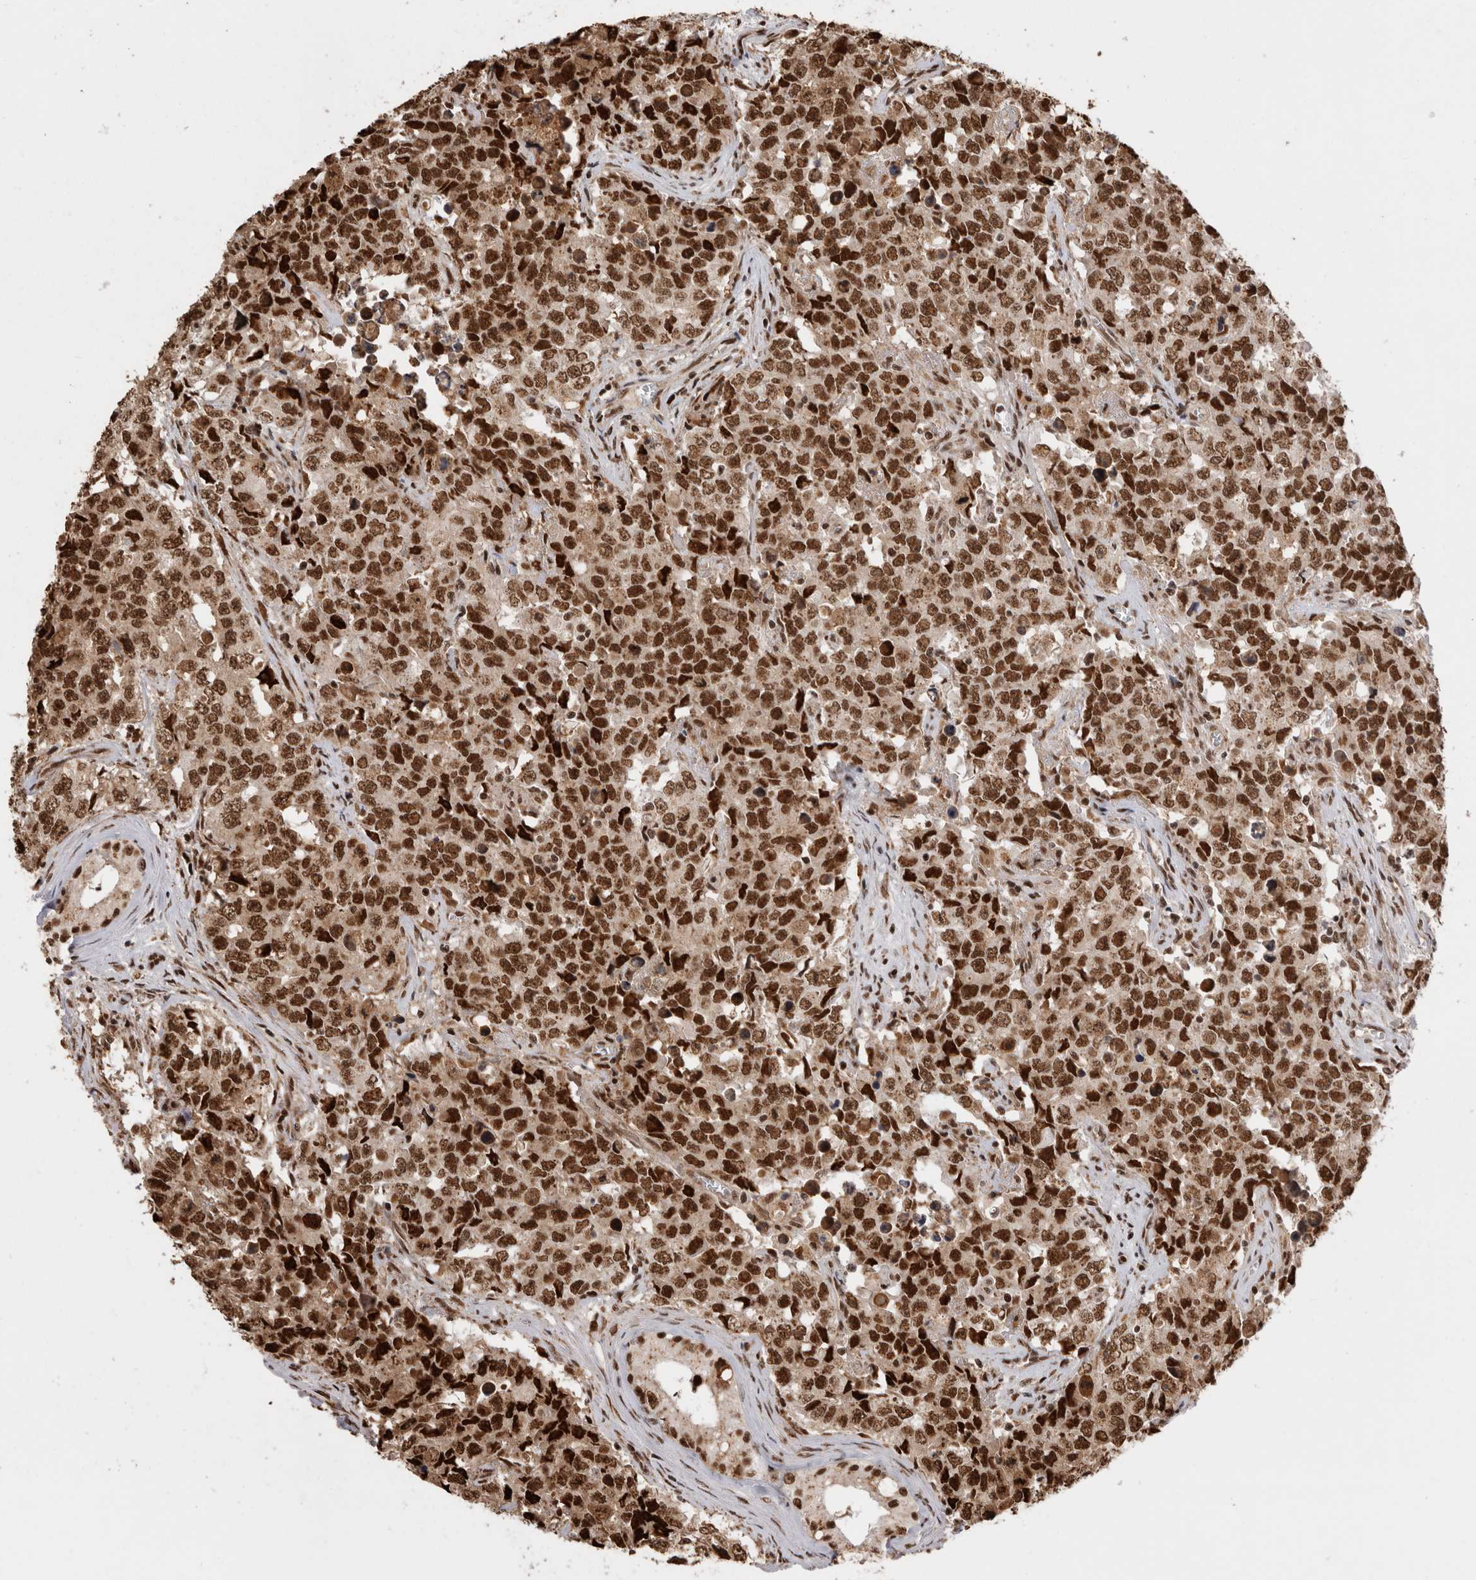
{"staining": {"intensity": "strong", "quantity": ">75%", "location": "nuclear"}, "tissue": "testis cancer", "cell_type": "Tumor cells", "image_type": "cancer", "snomed": [{"axis": "morphology", "description": "Carcinoma, Embryonal, NOS"}, {"axis": "topography", "description": "Testis"}], "caption": "Brown immunohistochemical staining in embryonal carcinoma (testis) displays strong nuclear staining in approximately >75% of tumor cells. (DAB (3,3'-diaminobenzidine) IHC, brown staining for protein, blue staining for nuclei).", "gene": "EYA2", "patient": {"sex": "male", "age": 28}}